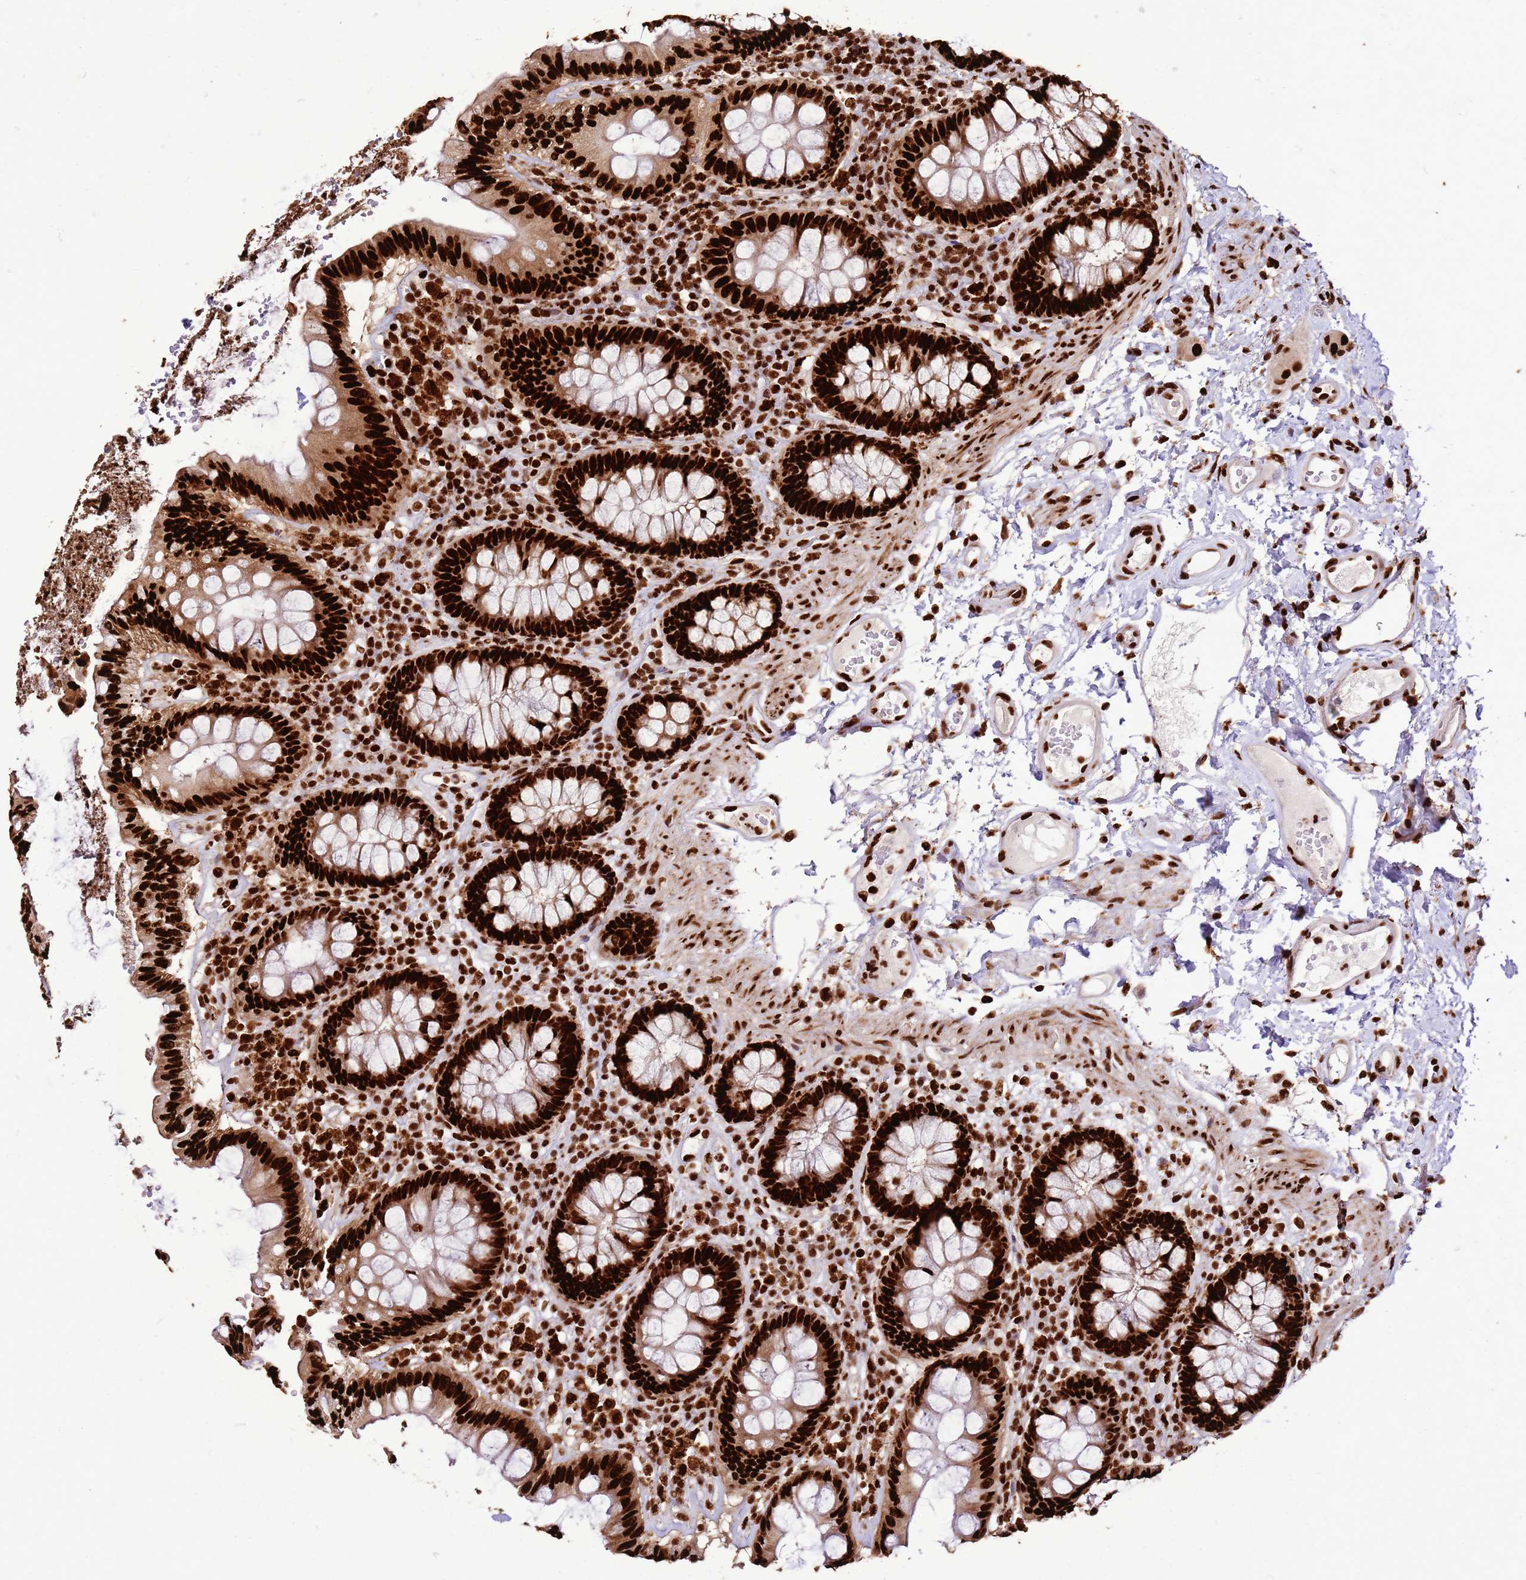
{"staining": {"intensity": "strong", "quantity": ">75%", "location": "nuclear"}, "tissue": "colon", "cell_type": "Endothelial cells", "image_type": "normal", "snomed": [{"axis": "morphology", "description": "Normal tissue, NOS"}, {"axis": "topography", "description": "Colon"}], "caption": "This image exhibits benign colon stained with immunohistochemistry (IHC) to label a protein in brown. The nuclear of endothelial cells show strong positivity for the protein. Nuclei are counter-stained blue.", "gene": "HNRNPAB", "patient": {"sex": "male", "age": 84}}